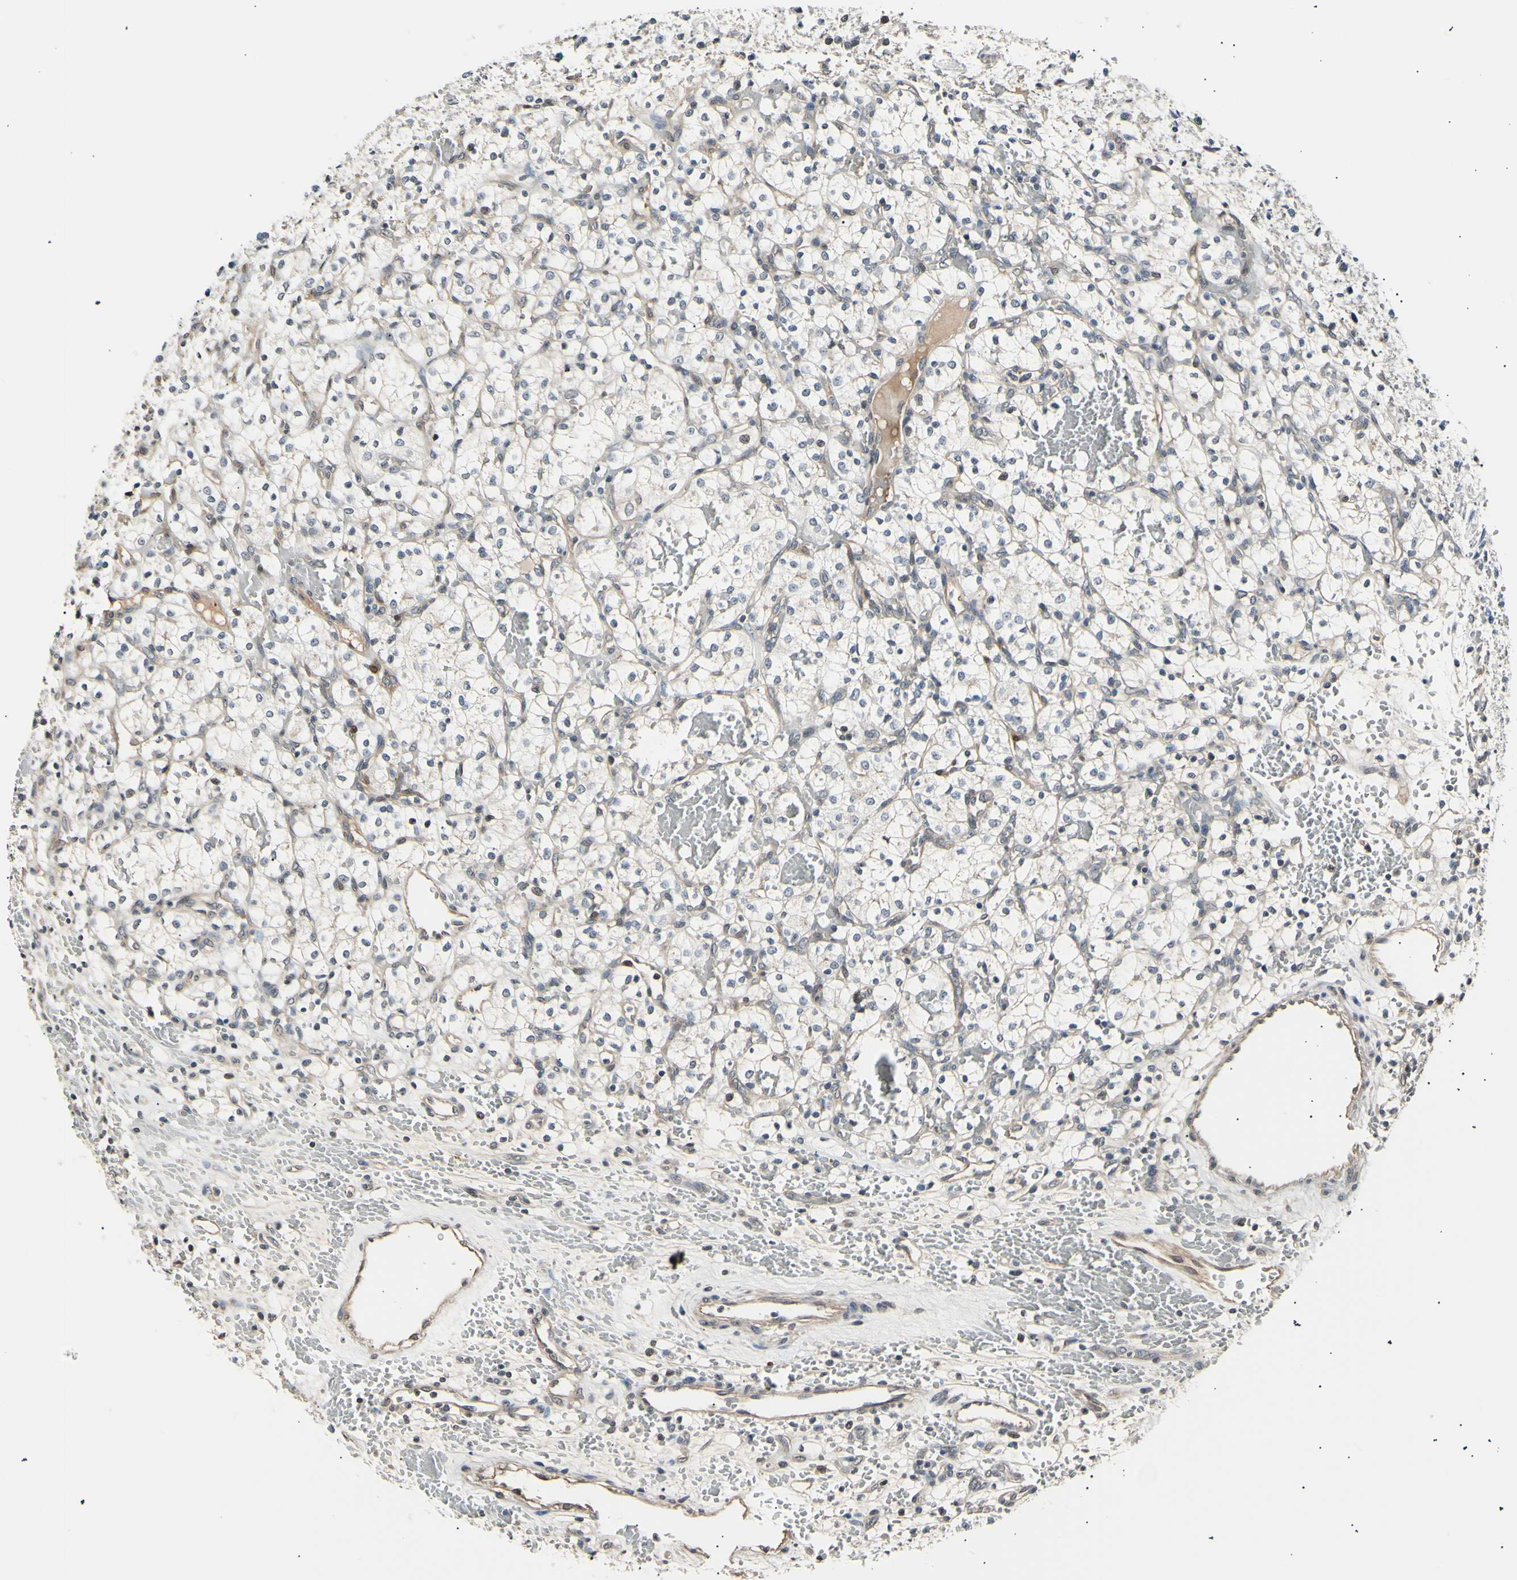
{"staining": {"intensity": "negative", "quantity": "none", "location": "none"}, "tissue": "renal cancer", "cell_type": "Tumor cells", "image_type": "cancer", "snomed": [{"axis": "morphology", "description": "Adenocarcinoma, NOS"}, {"axis": "topography", "description": "Kidney"}], "caption": "Image shows no significant protein positivity in tumor cells of renal cancer.", "gene": "AK1", "patient": {"sex": "female", "age": 60}}